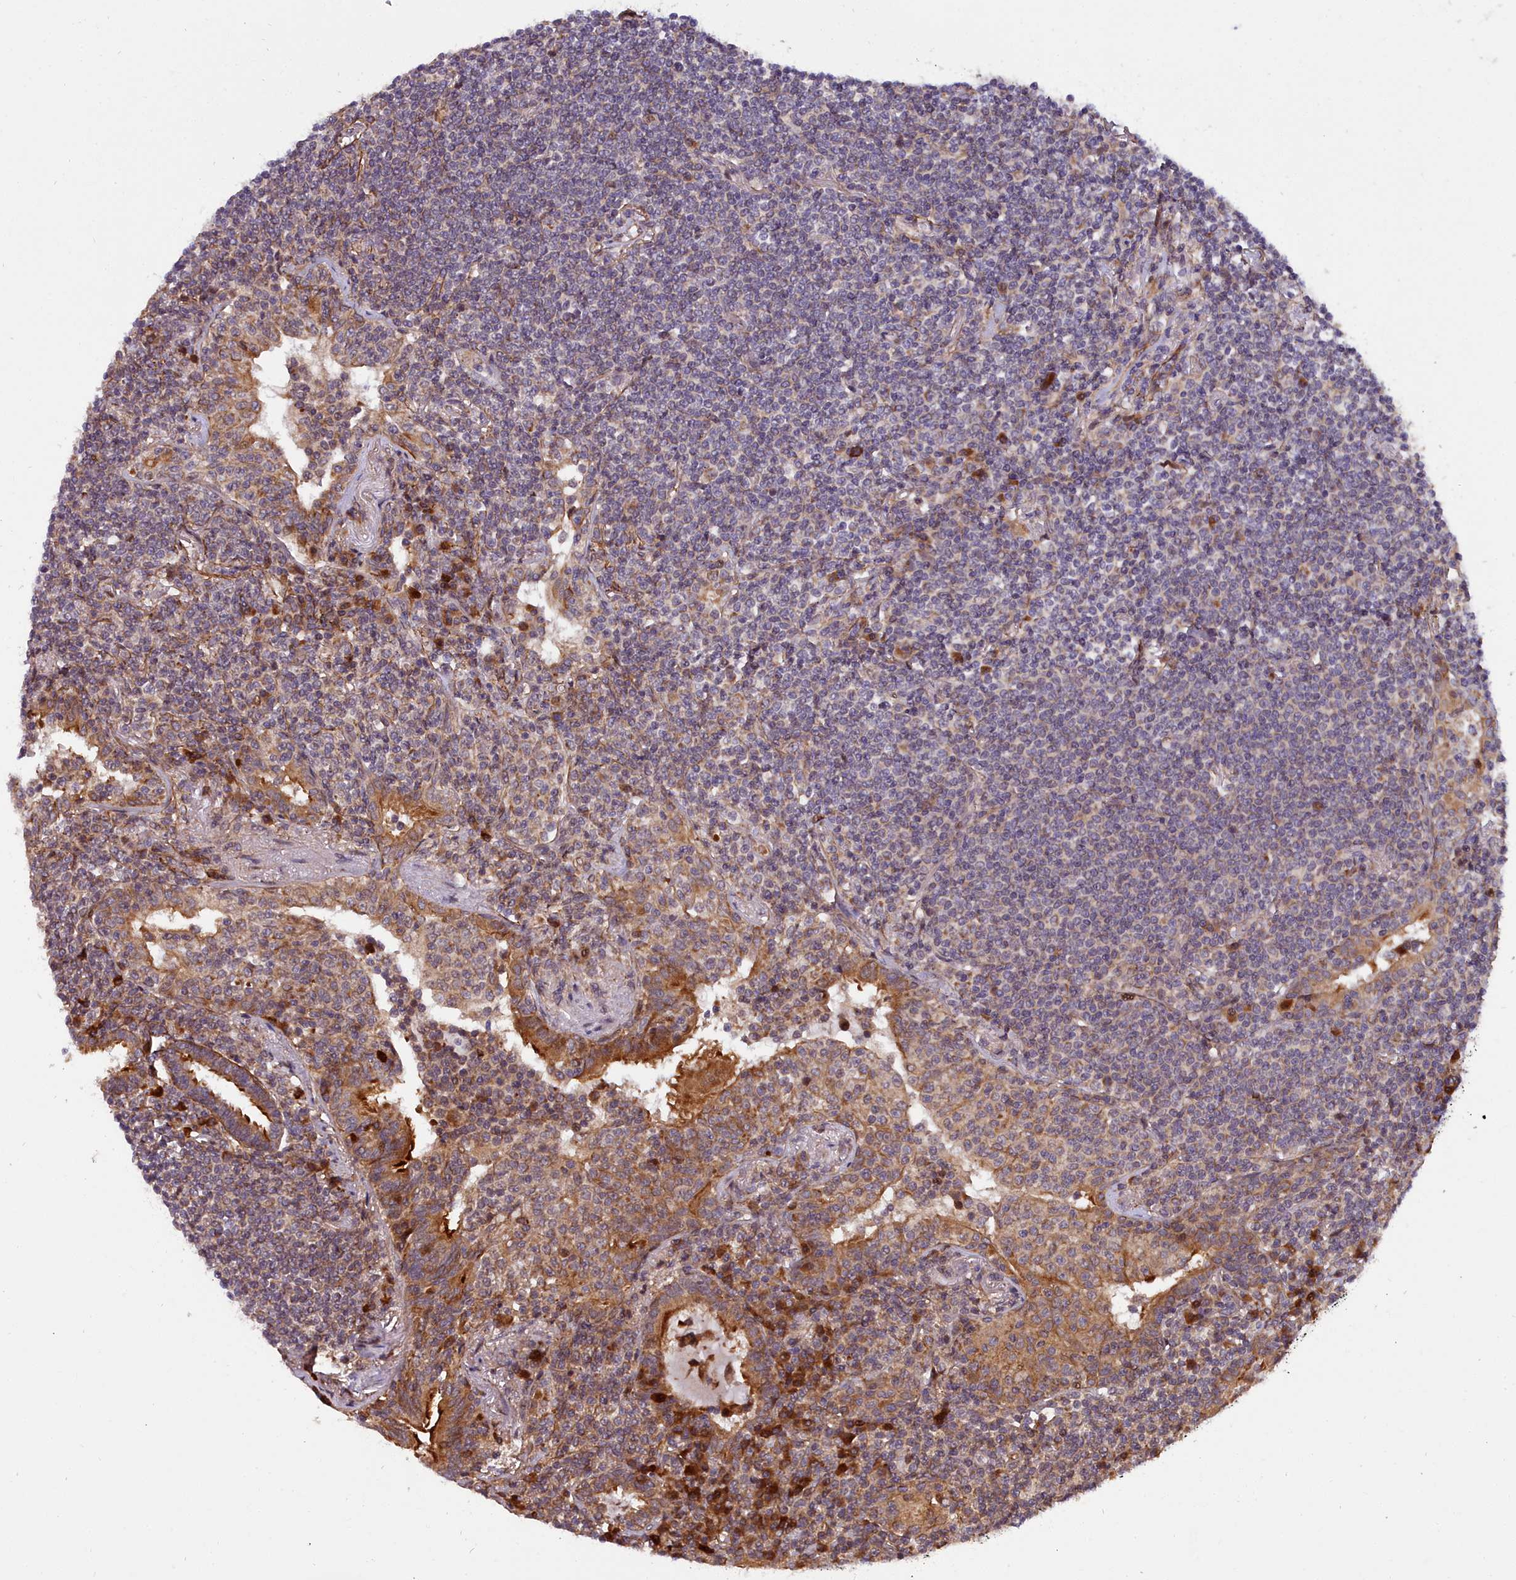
{"staining": {"intensity": "weak", "quantity": "<25%", "location": "cytoplasmic/membranous"}, "tissue": "lymphoma", "cell_type": "Tumor cells", "image_type": "cancer", "snomed": [{"axis": "morphology", "description": "Malignant lymphoma, non-Hodgkin's type, Low grade"}, {"axis": "topography", "description": "Lung"}], "caption": "This is an immunohistochemistry (IHC) histopathology image of human low-grade malignant lymphoma, non-Hodgkin's type. There is no staining in tumor cells.", "gene": "MRPS11", "patient": {"sex": "female", "age": 71}}